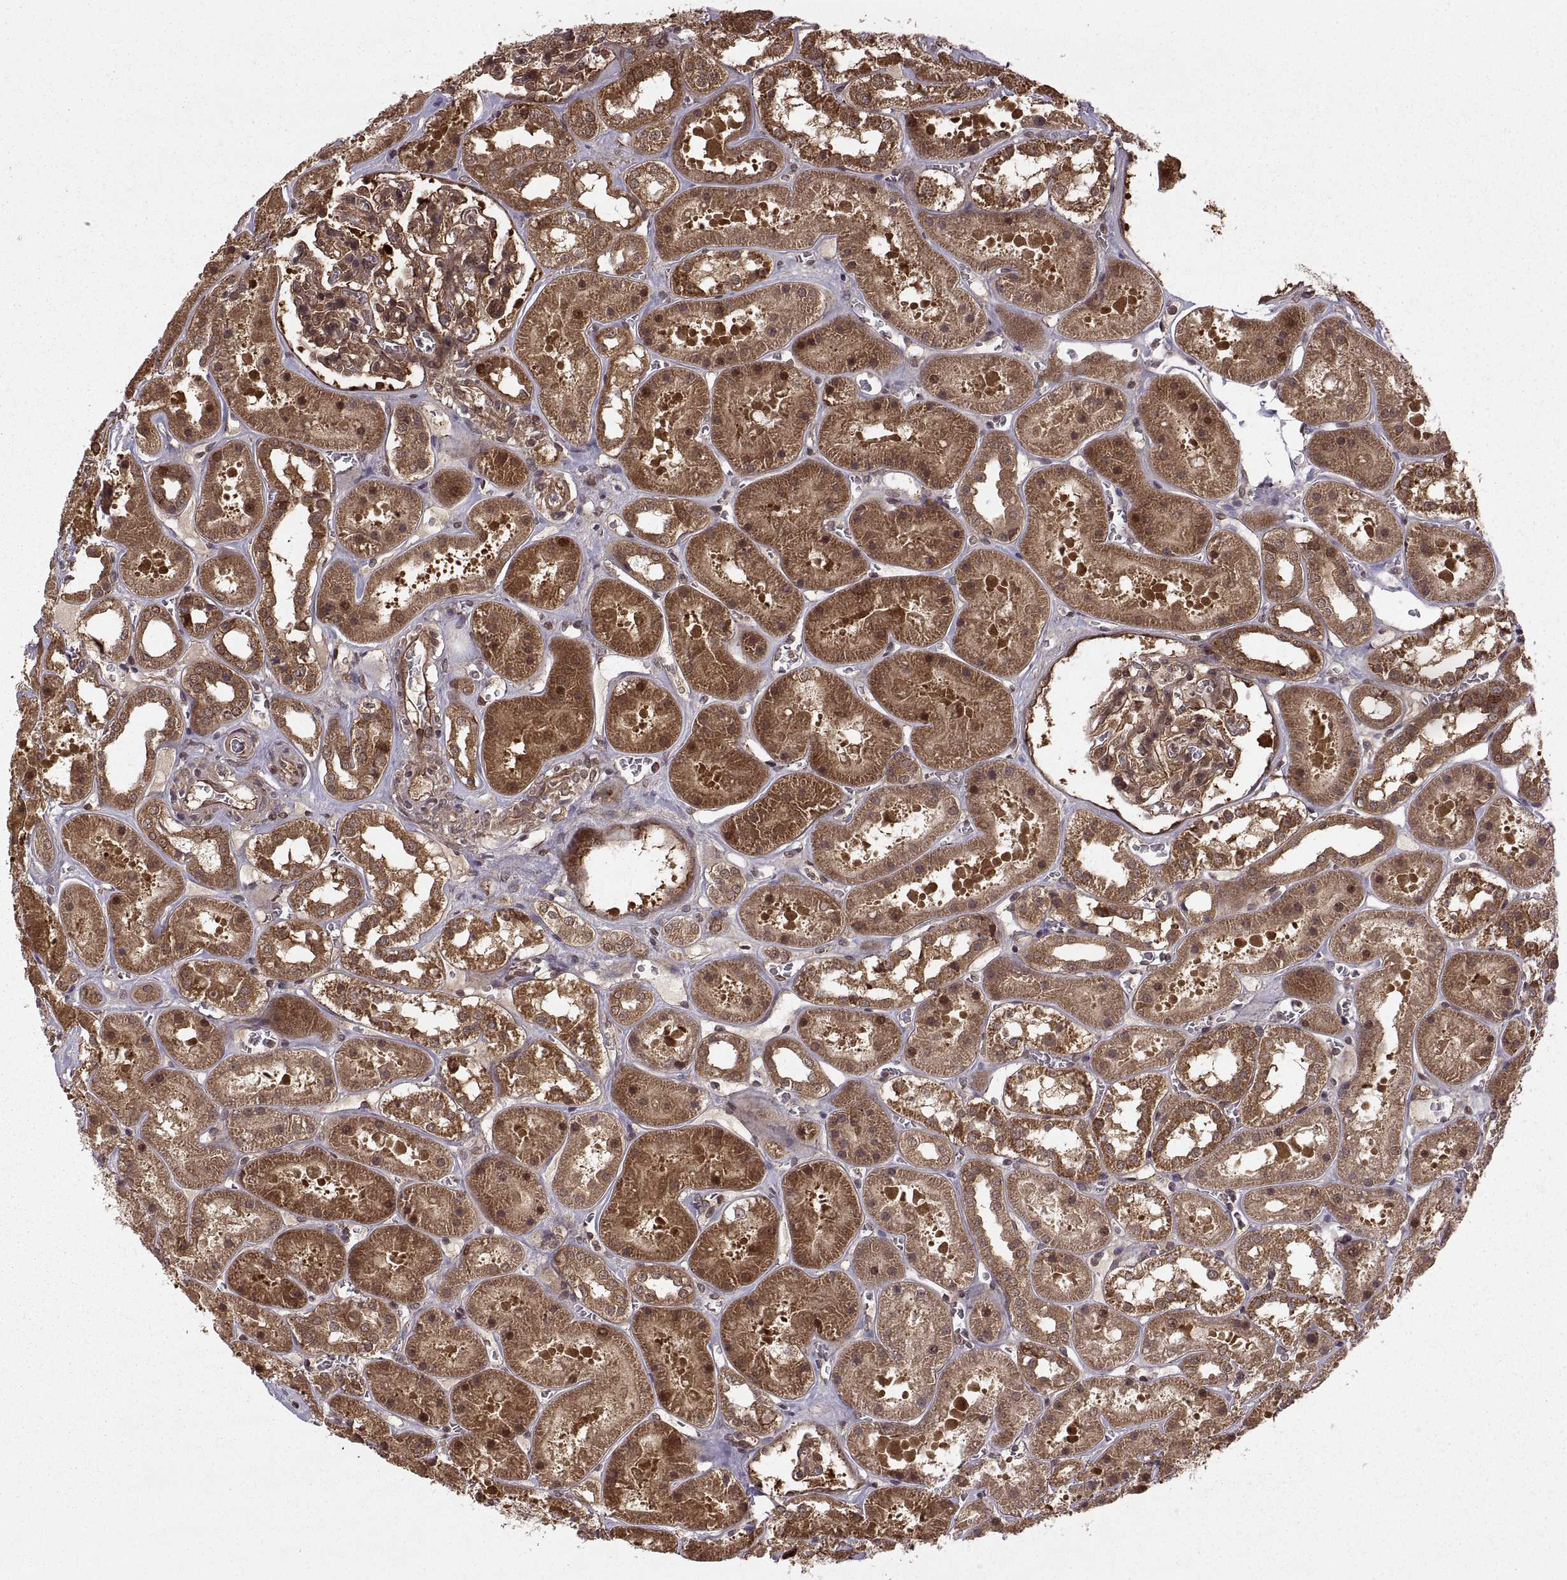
{"staining": {"intensity": "strong", "quantity": ">75%", "location": "cytoplasmic/membranous,nuclear"}, "tissue": "kidney", "cell_type": "Cells in glomeruli", "image_type": "normal", "snomed": [{"axis": "morphology", "description": "Normal tissue, NOS"}, {"axis": "topography", "description": "Kidney"}], "caption": "Kidney stained with a brown dye demonstrates strong cytoplasmic/membranous,nuclear positive staining in approximately >75% of cells in glomeruli.", "gene": "DEDD", "patient": {"sex": "female", "age": 41}}